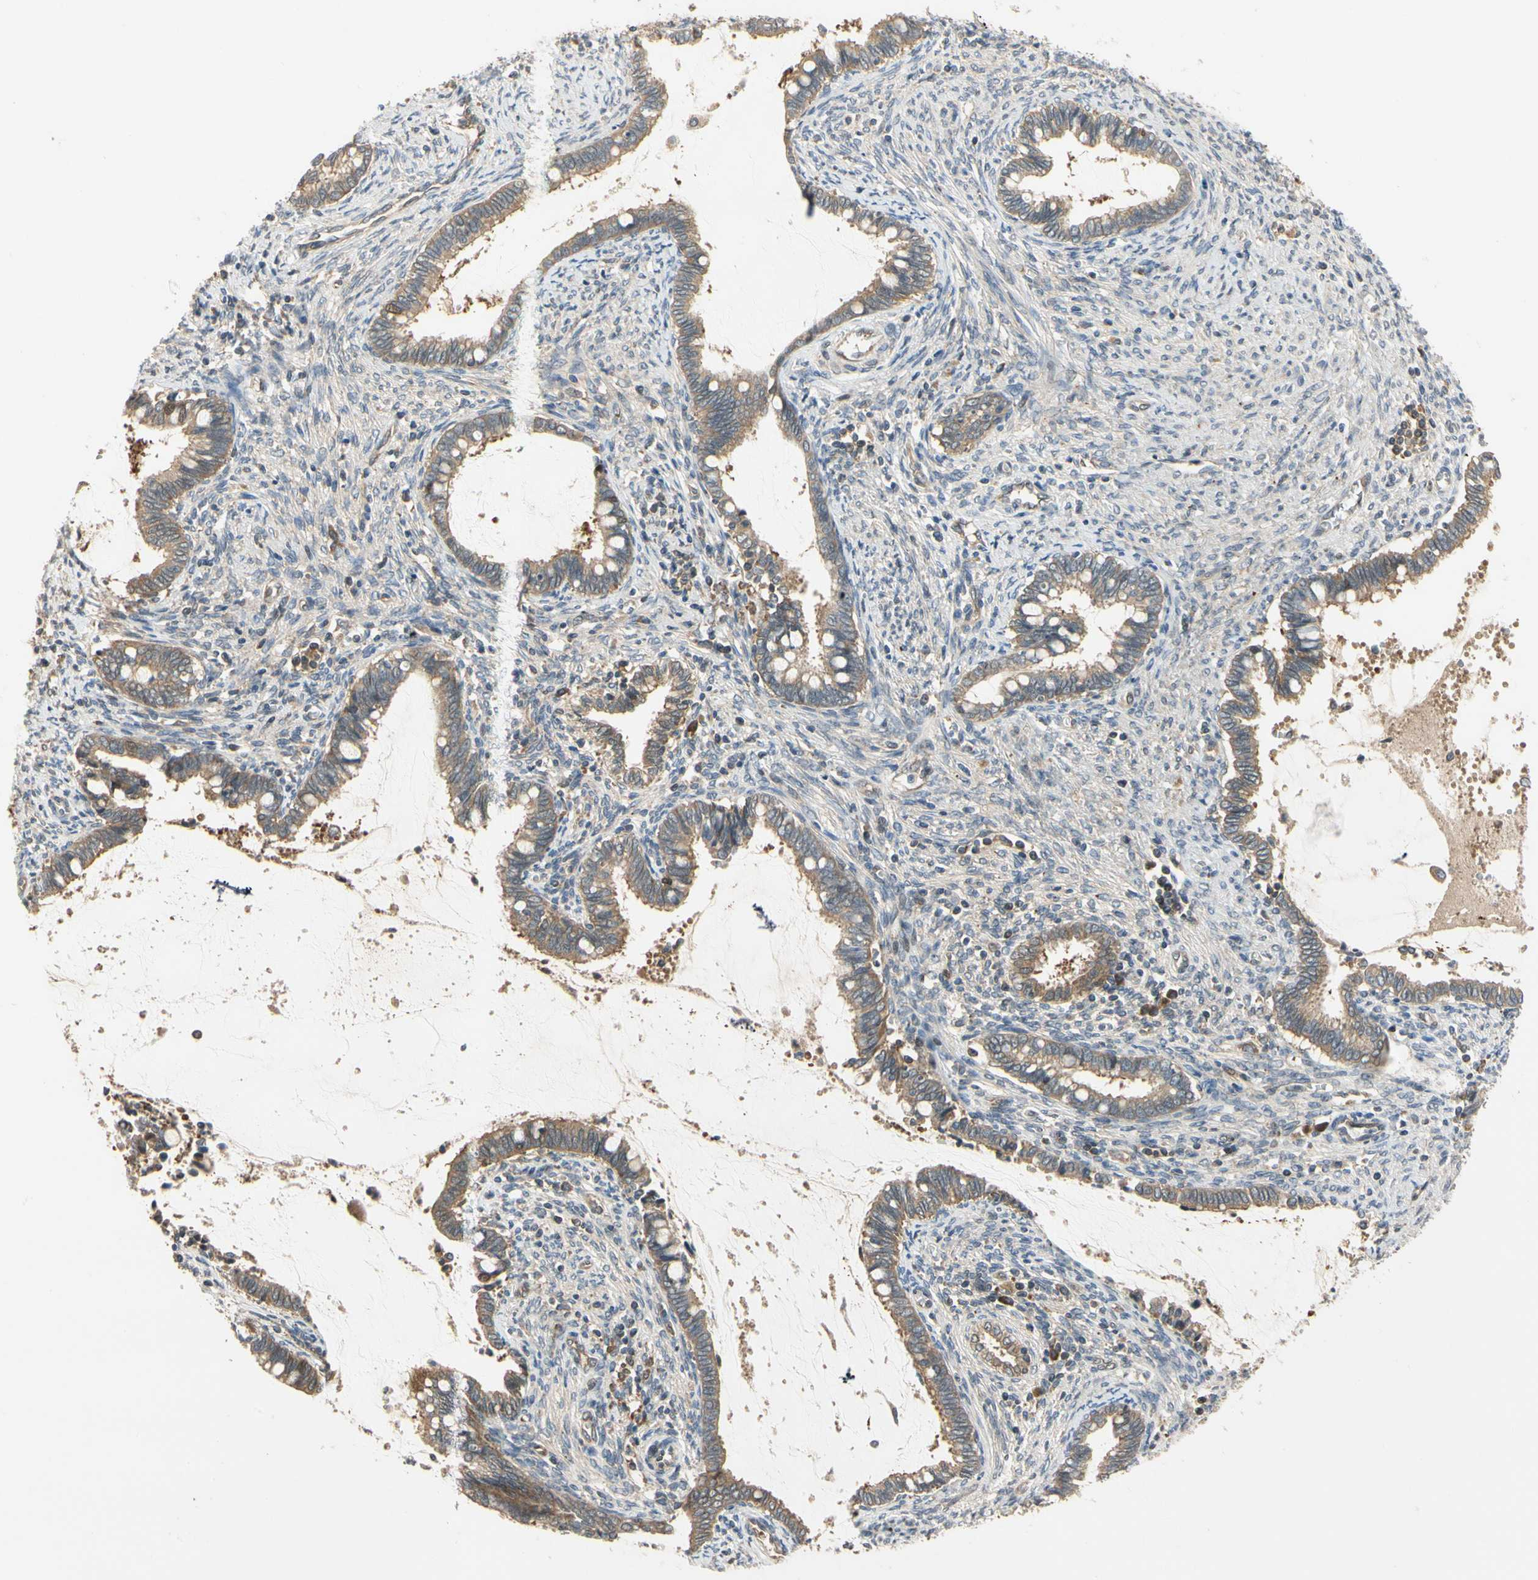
{"staining": {"intensity": "moderate", "quantity": ">75%", "location": "cytoplasmic/membranous"}, "tissue": "cervical cancer", "cell_type": "Tumor cells", "image_type": "cancer", "snomed": [{"axis": "morphology", "description": "Adenocarcinoma, NOS"}, {"axis": "topography", "description": "Cervix"}], "caption": "A medium amount of moderate cytoplasmic/membranous positivity is seen in about >75% of tumor cells in cervical cancer (adenocarcinoma) tissue. The staining was performed using DAB, with brown indicating positive protein expression. Nuclei are stained blue with hematoxylin.", "gene": "TDRP", "patient": {"sex": "female", "age": 44}}